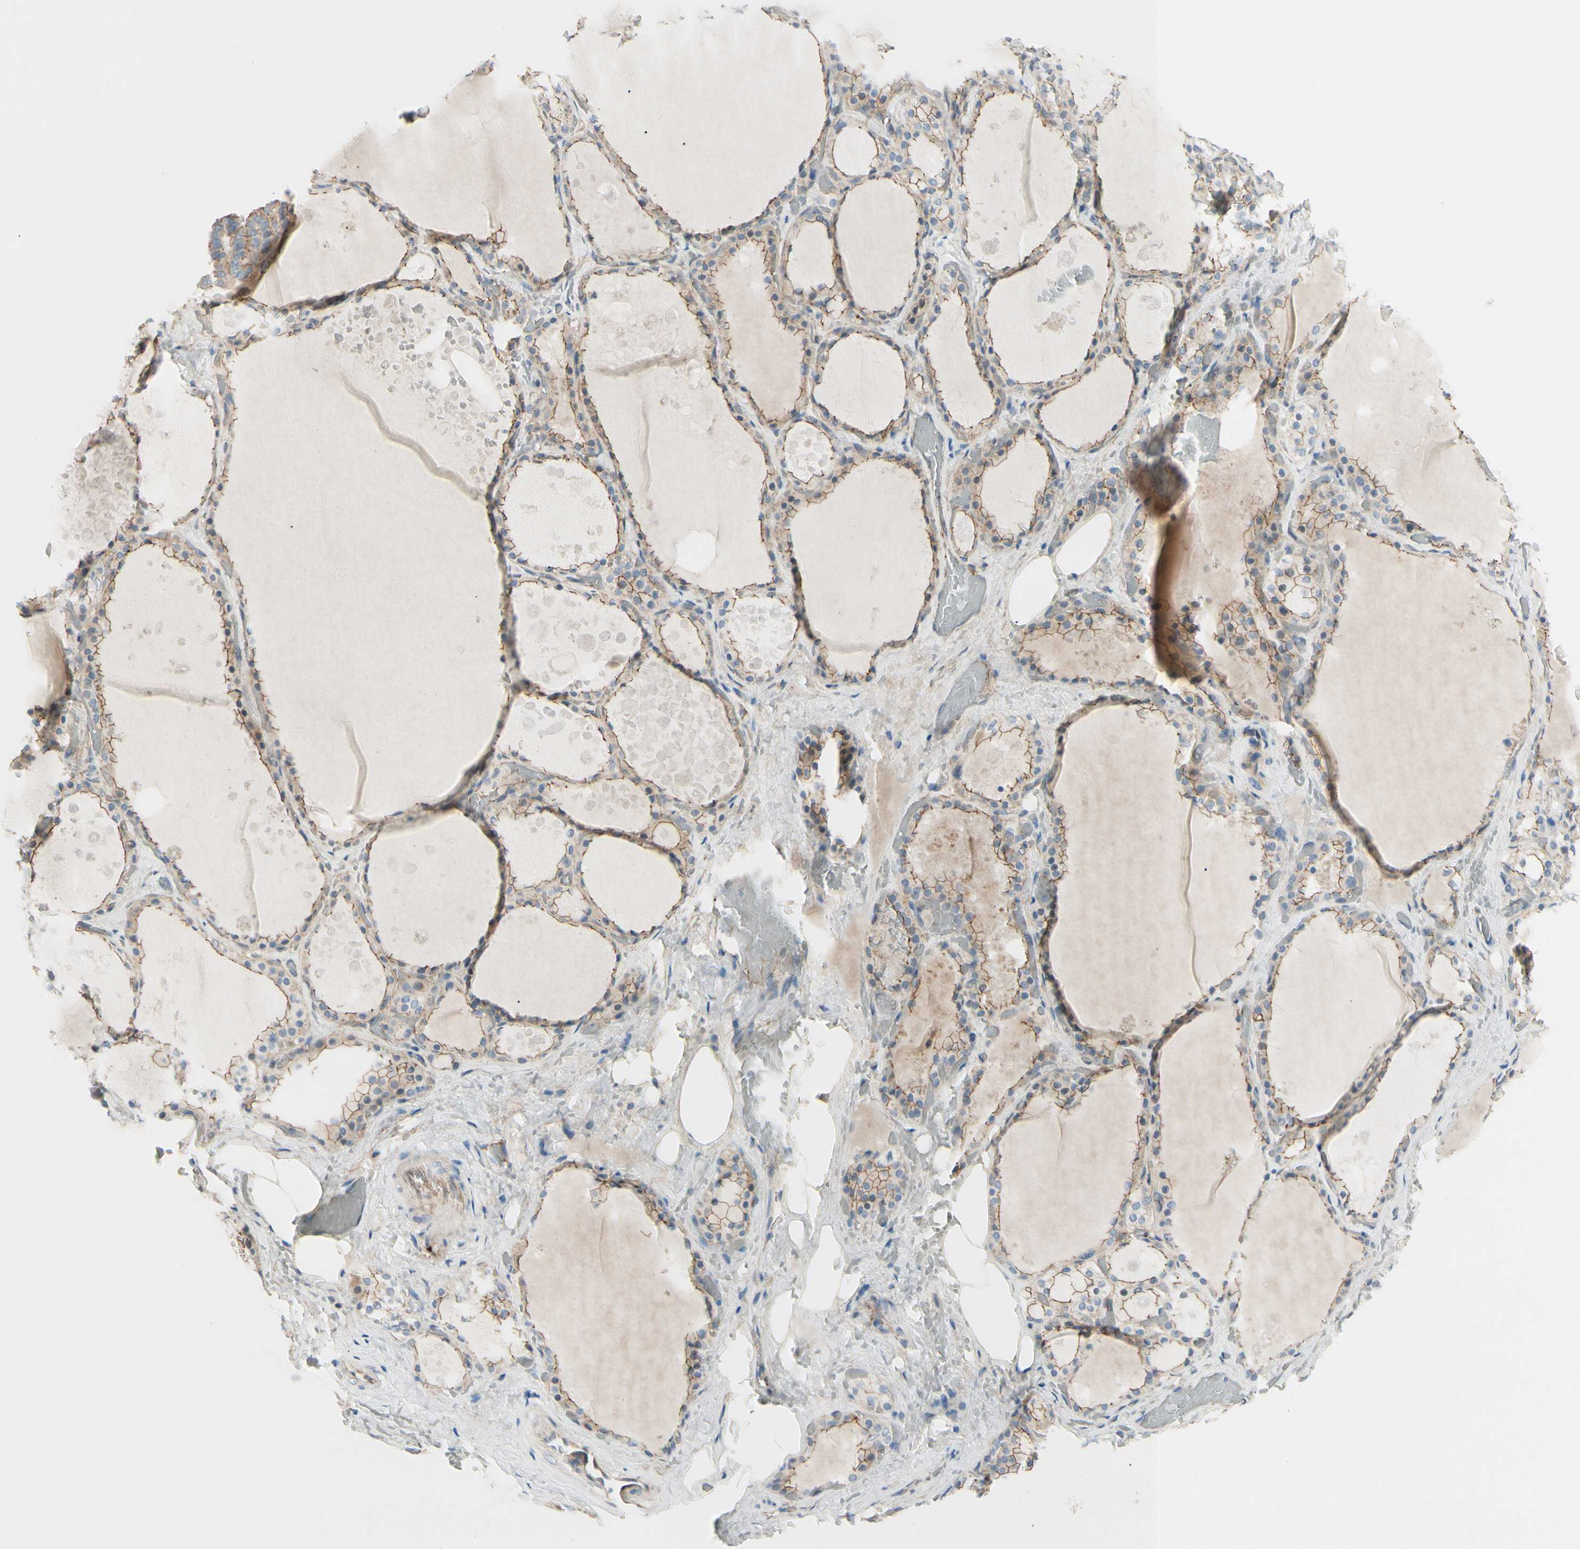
{"staining": {"intensity": "moderate", "quantity": "25%-75%", "location": "cytoplasmic/membranous"}, "tissue": "thyroid gland", "cell_type": "Glandular cells", "image_type": "normal", "snomed": [{"axis": "morphology", "description": "Normal tissue, NOS"}, {"axis": "topography", "description": "Thyroid gland"}], "caption": "An IHC photomicrograph of benign tissue is shown. Protein staining in brown shows moderate cytoplasmic/membranous positivity in thyroid gland within glandular cells.", "gene": "TJP1", "patient": {"sex": "male", "age": 61}}